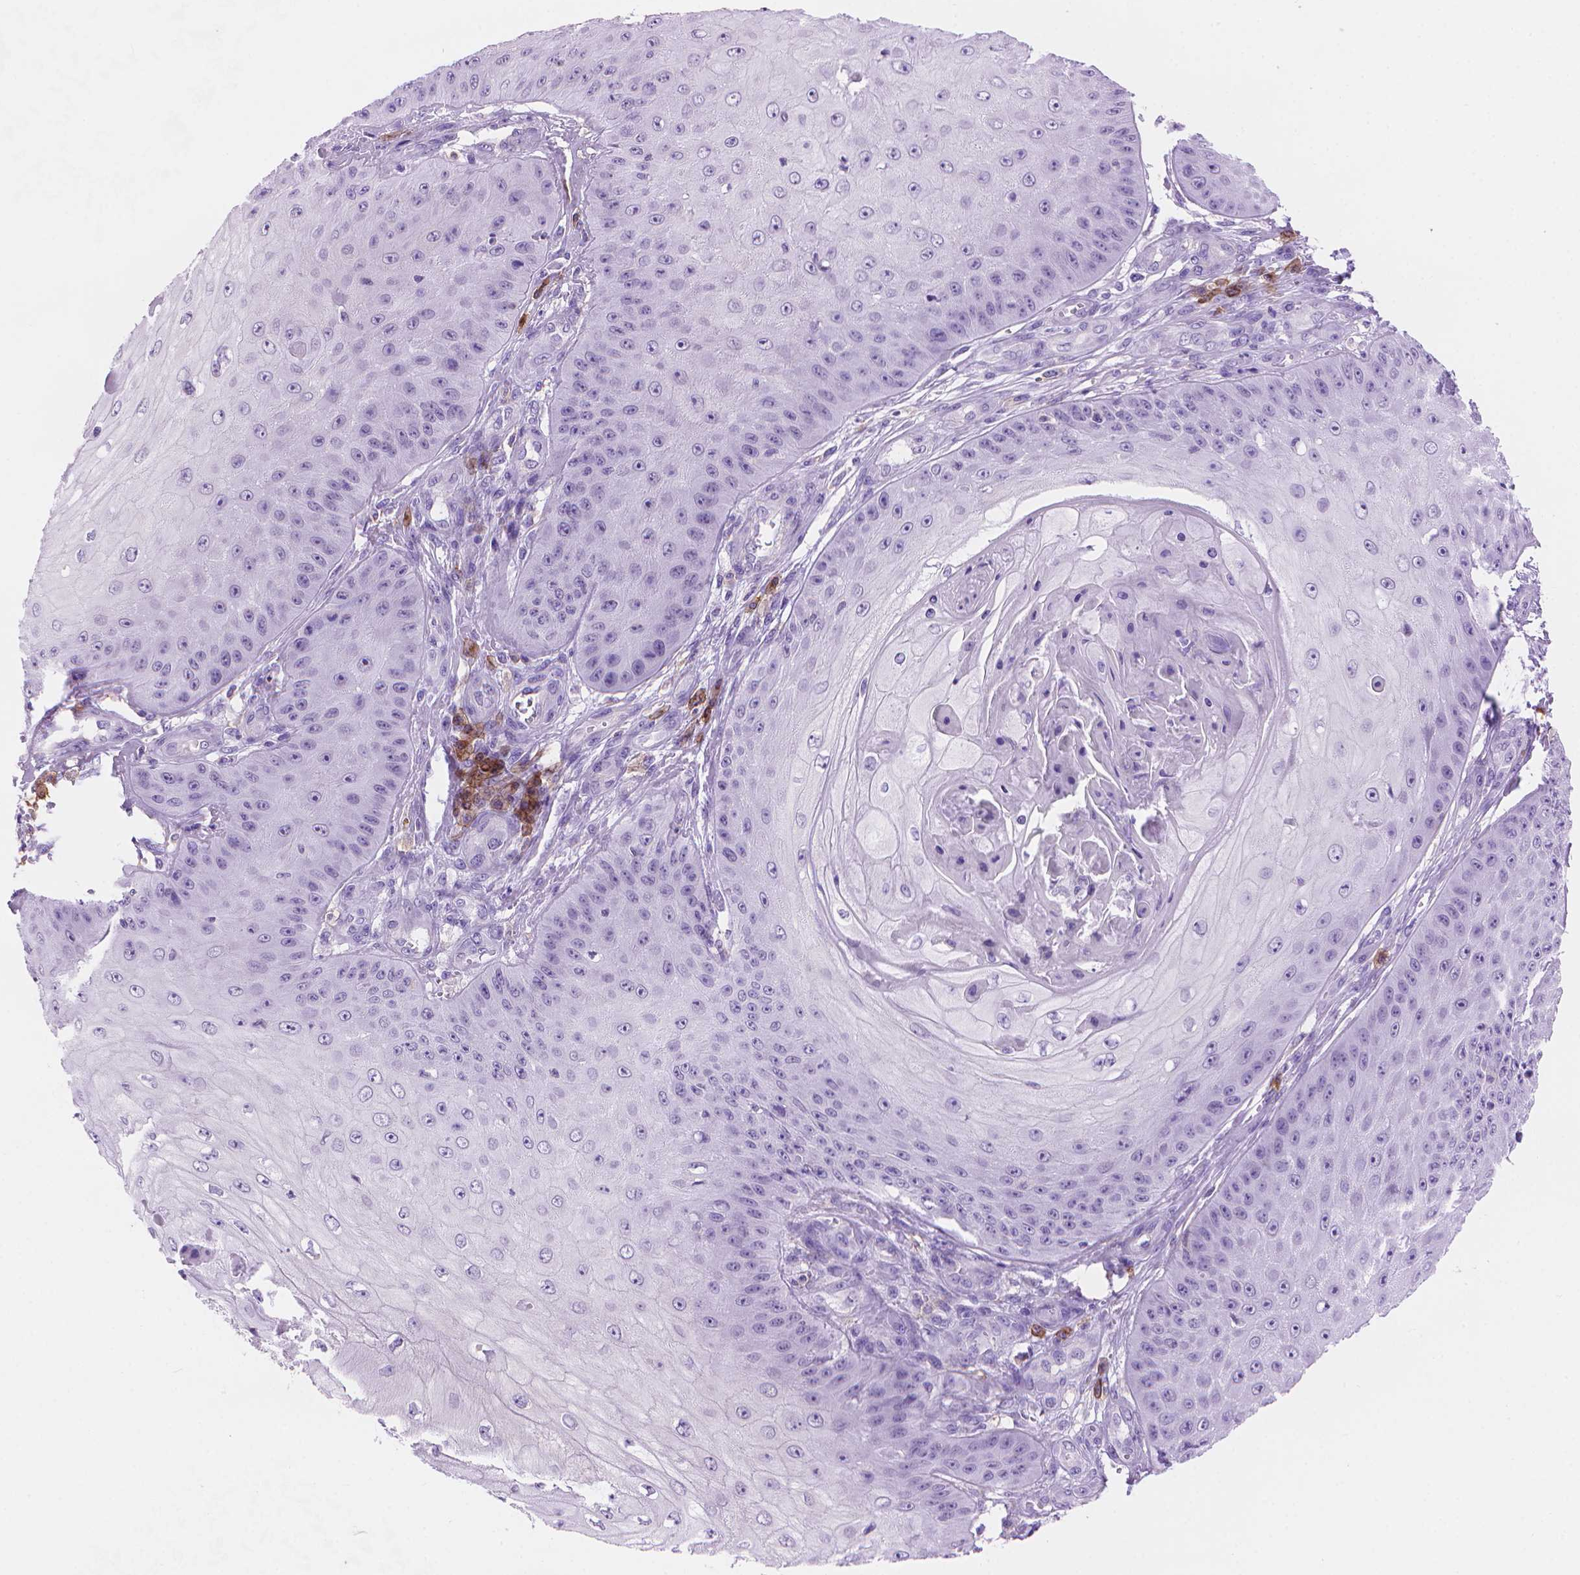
{"staining": {"intensity": "negative", "quantity": "none", "location": "none"}, "tissue": "skin cancer", "cell_type": "Tumor cells", "image_type": "cancer", "snomed": [{"axis": "morphology", "description": "Squamous cell carcinoma, NOS"}, {"axis": "topography", "description": "Skin"}], "caption": "There is no significant expression in tumor cells of skin cancer.", "gene": "TMEM184A", "patient": {"sex": "male", "age": 70}}